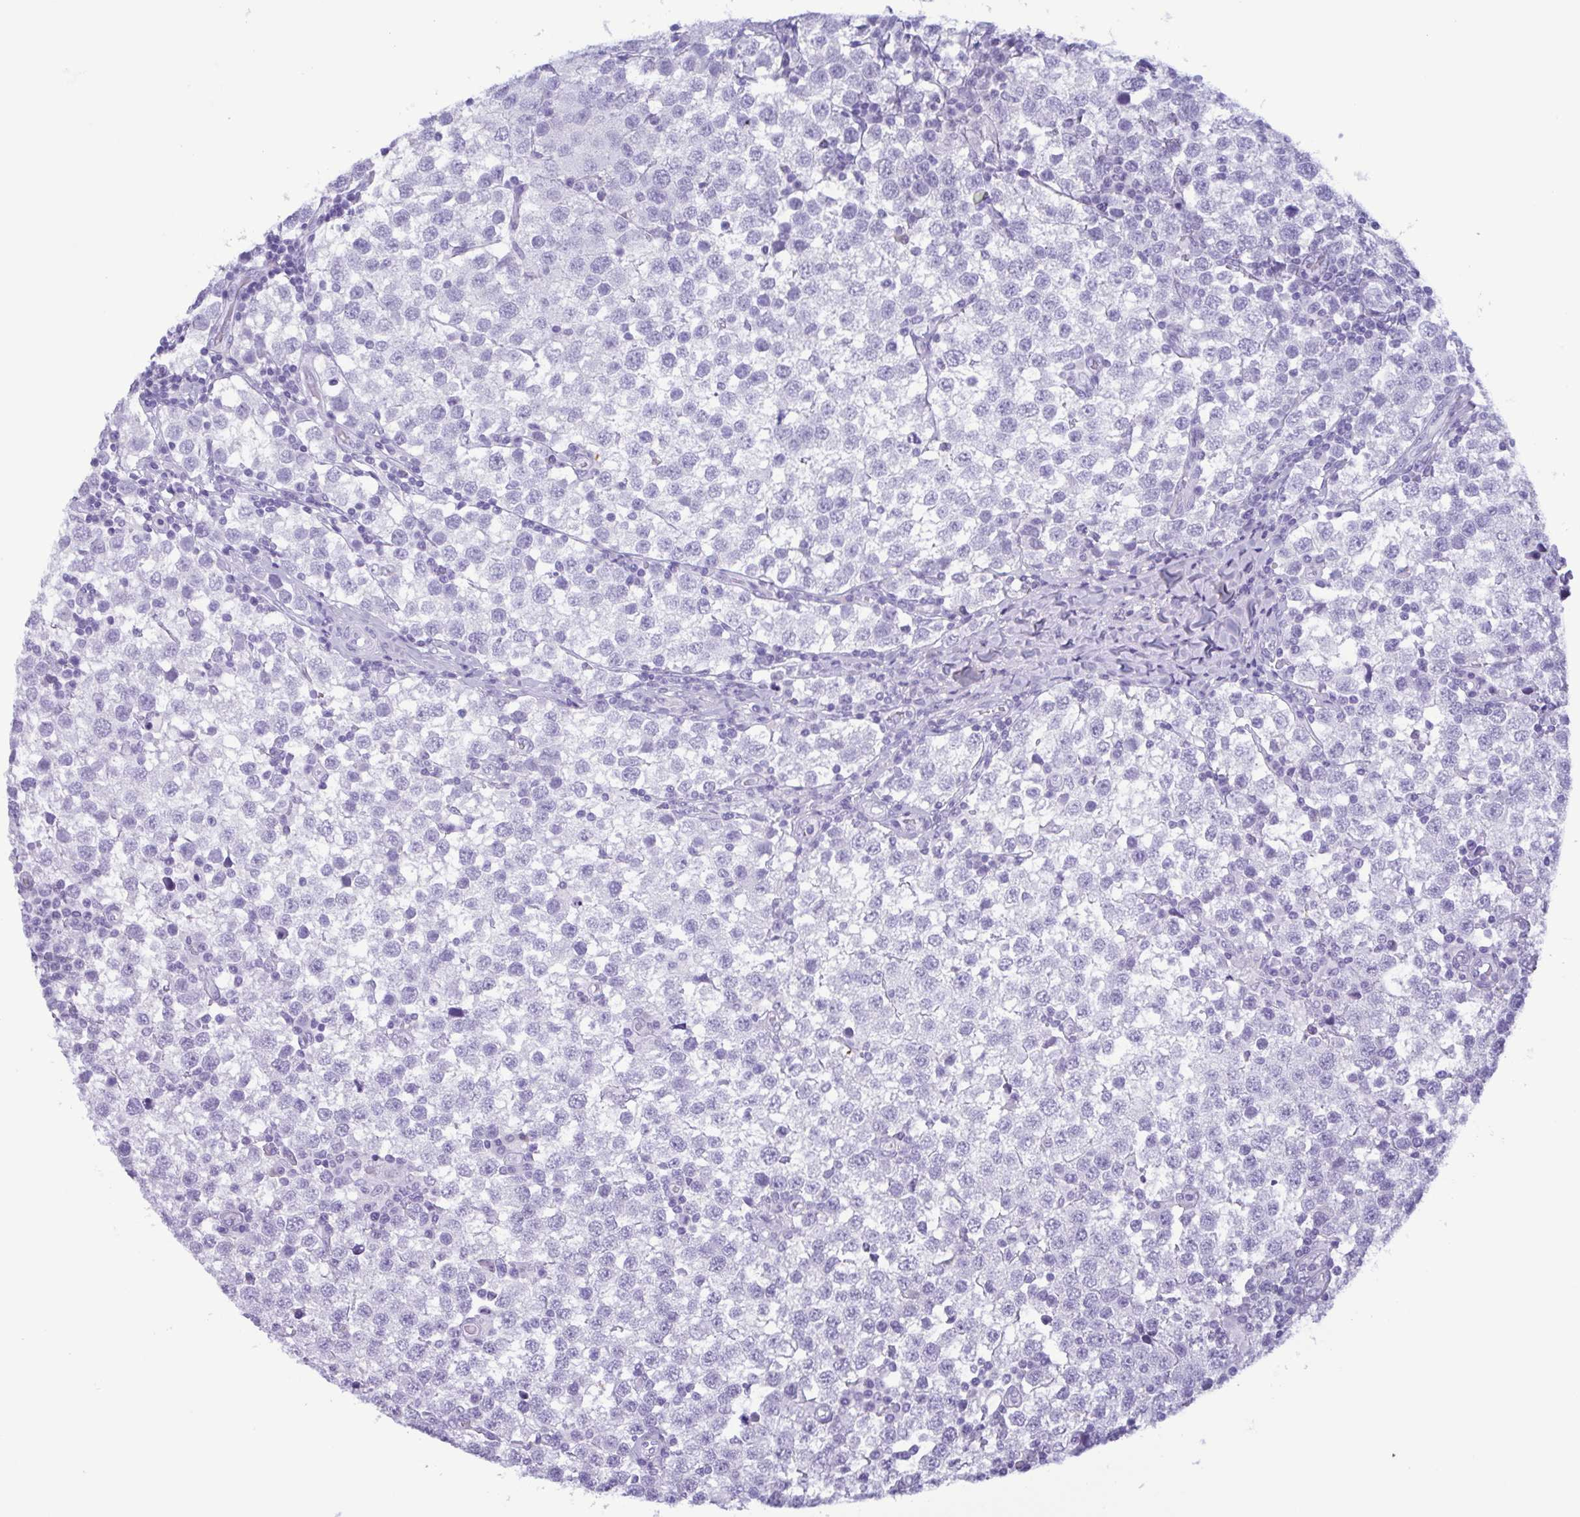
{"staining": {"intensity": "negative", "quantity": "none", "location": "none"}, "tissue": "testis cancer", "cell_type": "Tumor cells", "image_type": "cancer", "snomed": [{"axis": "morphology", "description": "Seminoma, NOS"}, {"axis": "topography", "description": "Testis"}], "caption": "DAB (3,3'-diaminobenzidine) immunohistochemical staining of testis cancer (seminoma) reveals no significant expression in tumor cells.", "gene": "LTF", "patient": {"sex": "male", "age": 34}}